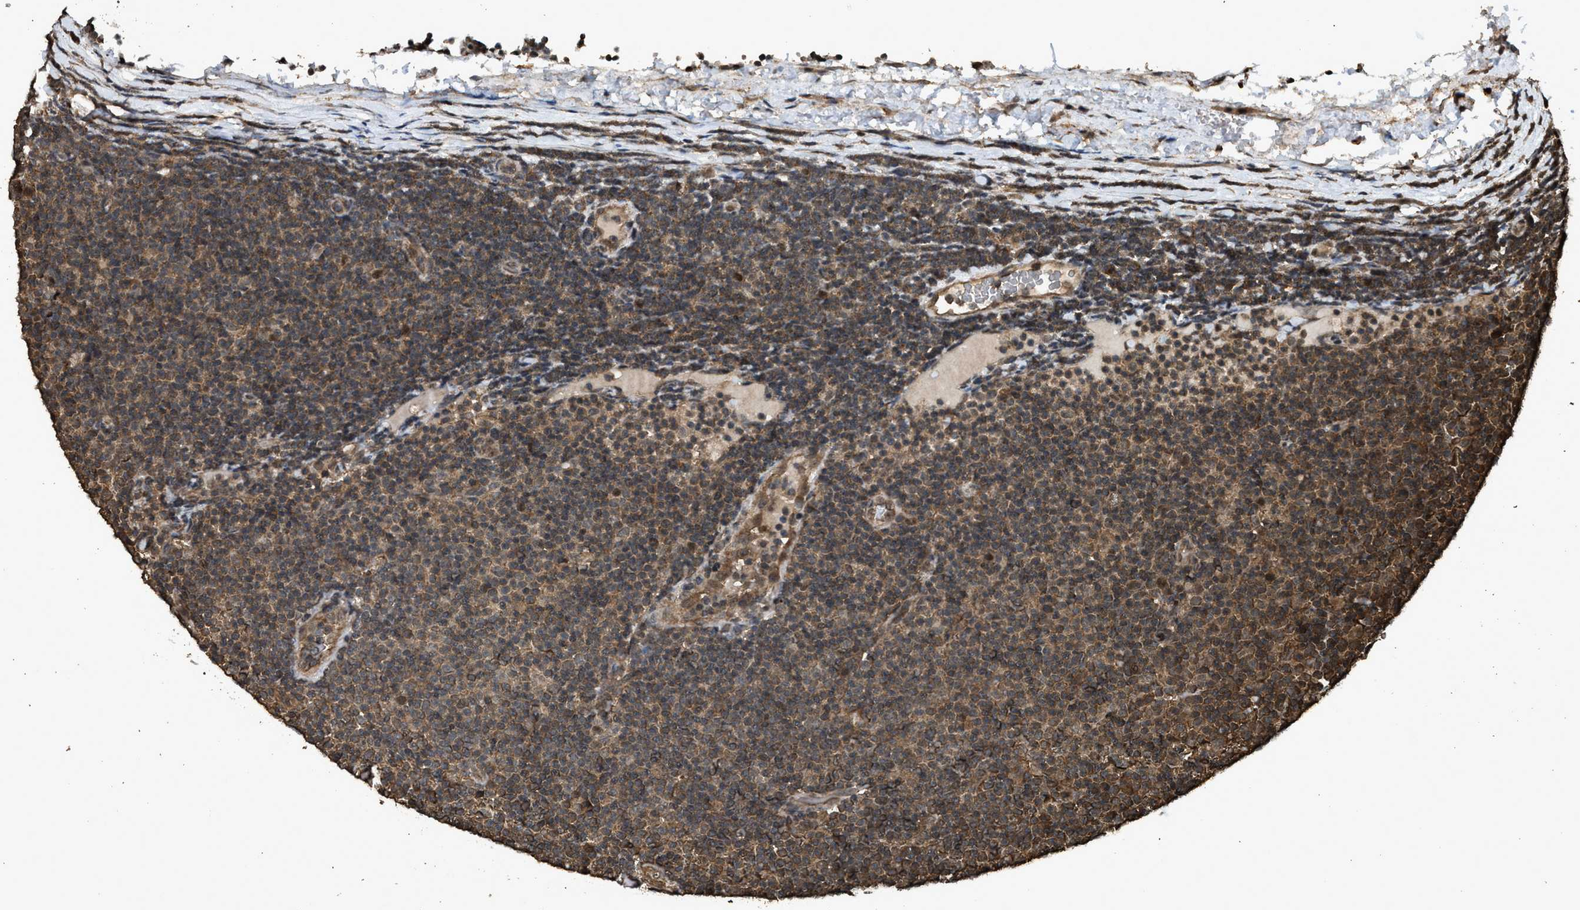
{"staining": {"intensity": "moderate", "quantity": ">75%", "location": "cytoplasmic/membranous"}, "tissue": "lymphoma", "cell_type": "Tumor cells", "image_type": "cancer", "snomed": [{"axis": "morphology", "description": "Malignant lymphoma, non-Hodgkin's type, Low grade"}, {"axis": "topography", "description": "Lymph node"}], "caption": "Malignant lymphoma, non-Hodgkin's type (low-grade) stained with a protein marker displays moderate staining in tumor cells.", "gene": "MYBL2", "patient": {"sex": "male", "age": 83}}